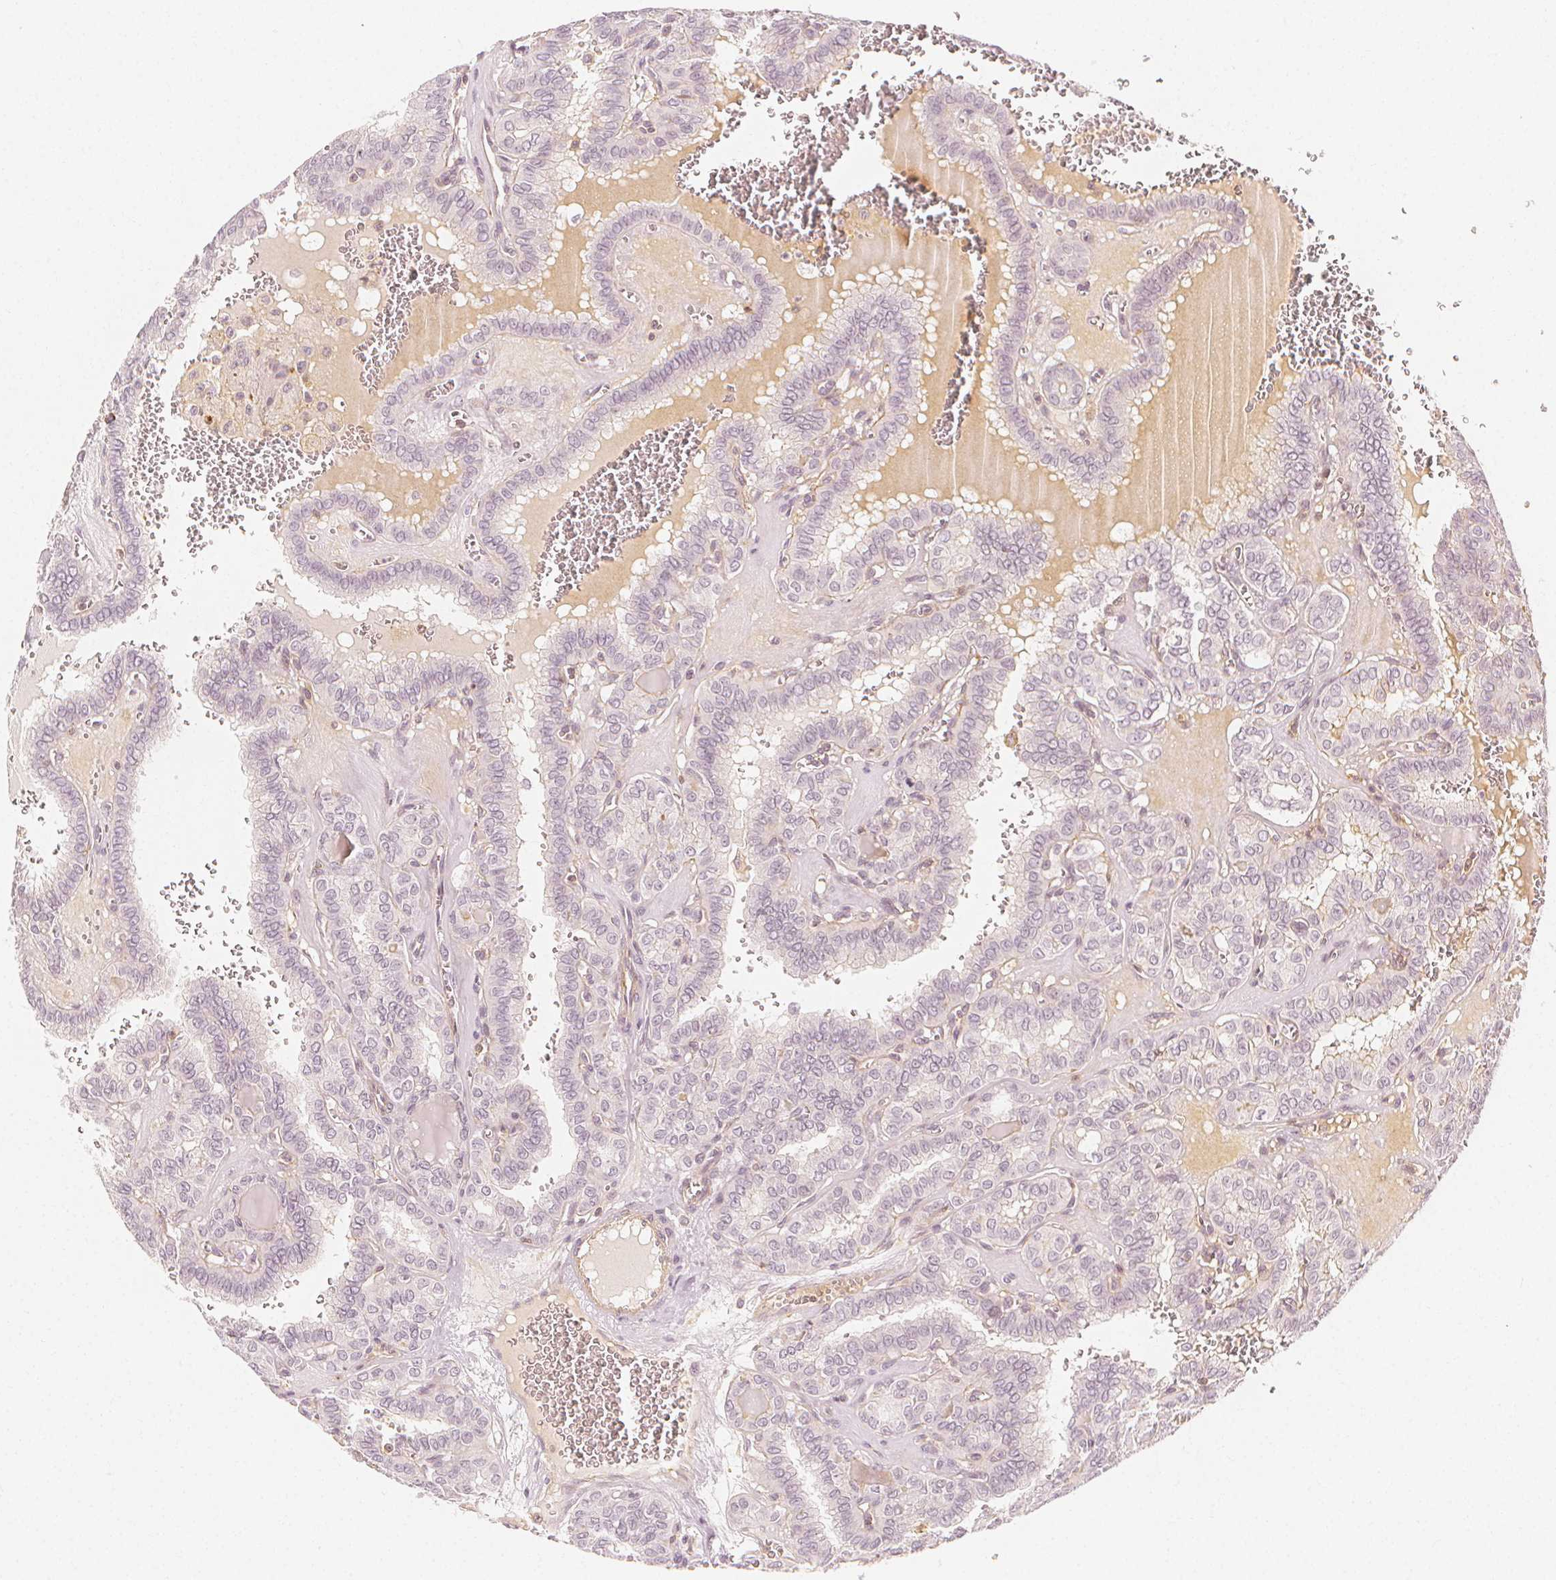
{"staining": {"intensity": "negative", "quantity": "none", "location": "none"}, "tissue": "thyroid cancer", "cell_type": "Tumor cells", "image_type": "cancer", "snomed": [{"axis": "morphology", "description": "Papillary adenocarcinoma, NOS"}, {"axis": "topography", "description": "Thyroid gland"}], "caption": "DAB (3,3'-diaminobenzidine) immunohistochemical staining of human thyroid cancer displays no significant staining in tumor cells.", "gene": "ARHGAP26", "patient": {"sex": "female", "age": 41}}